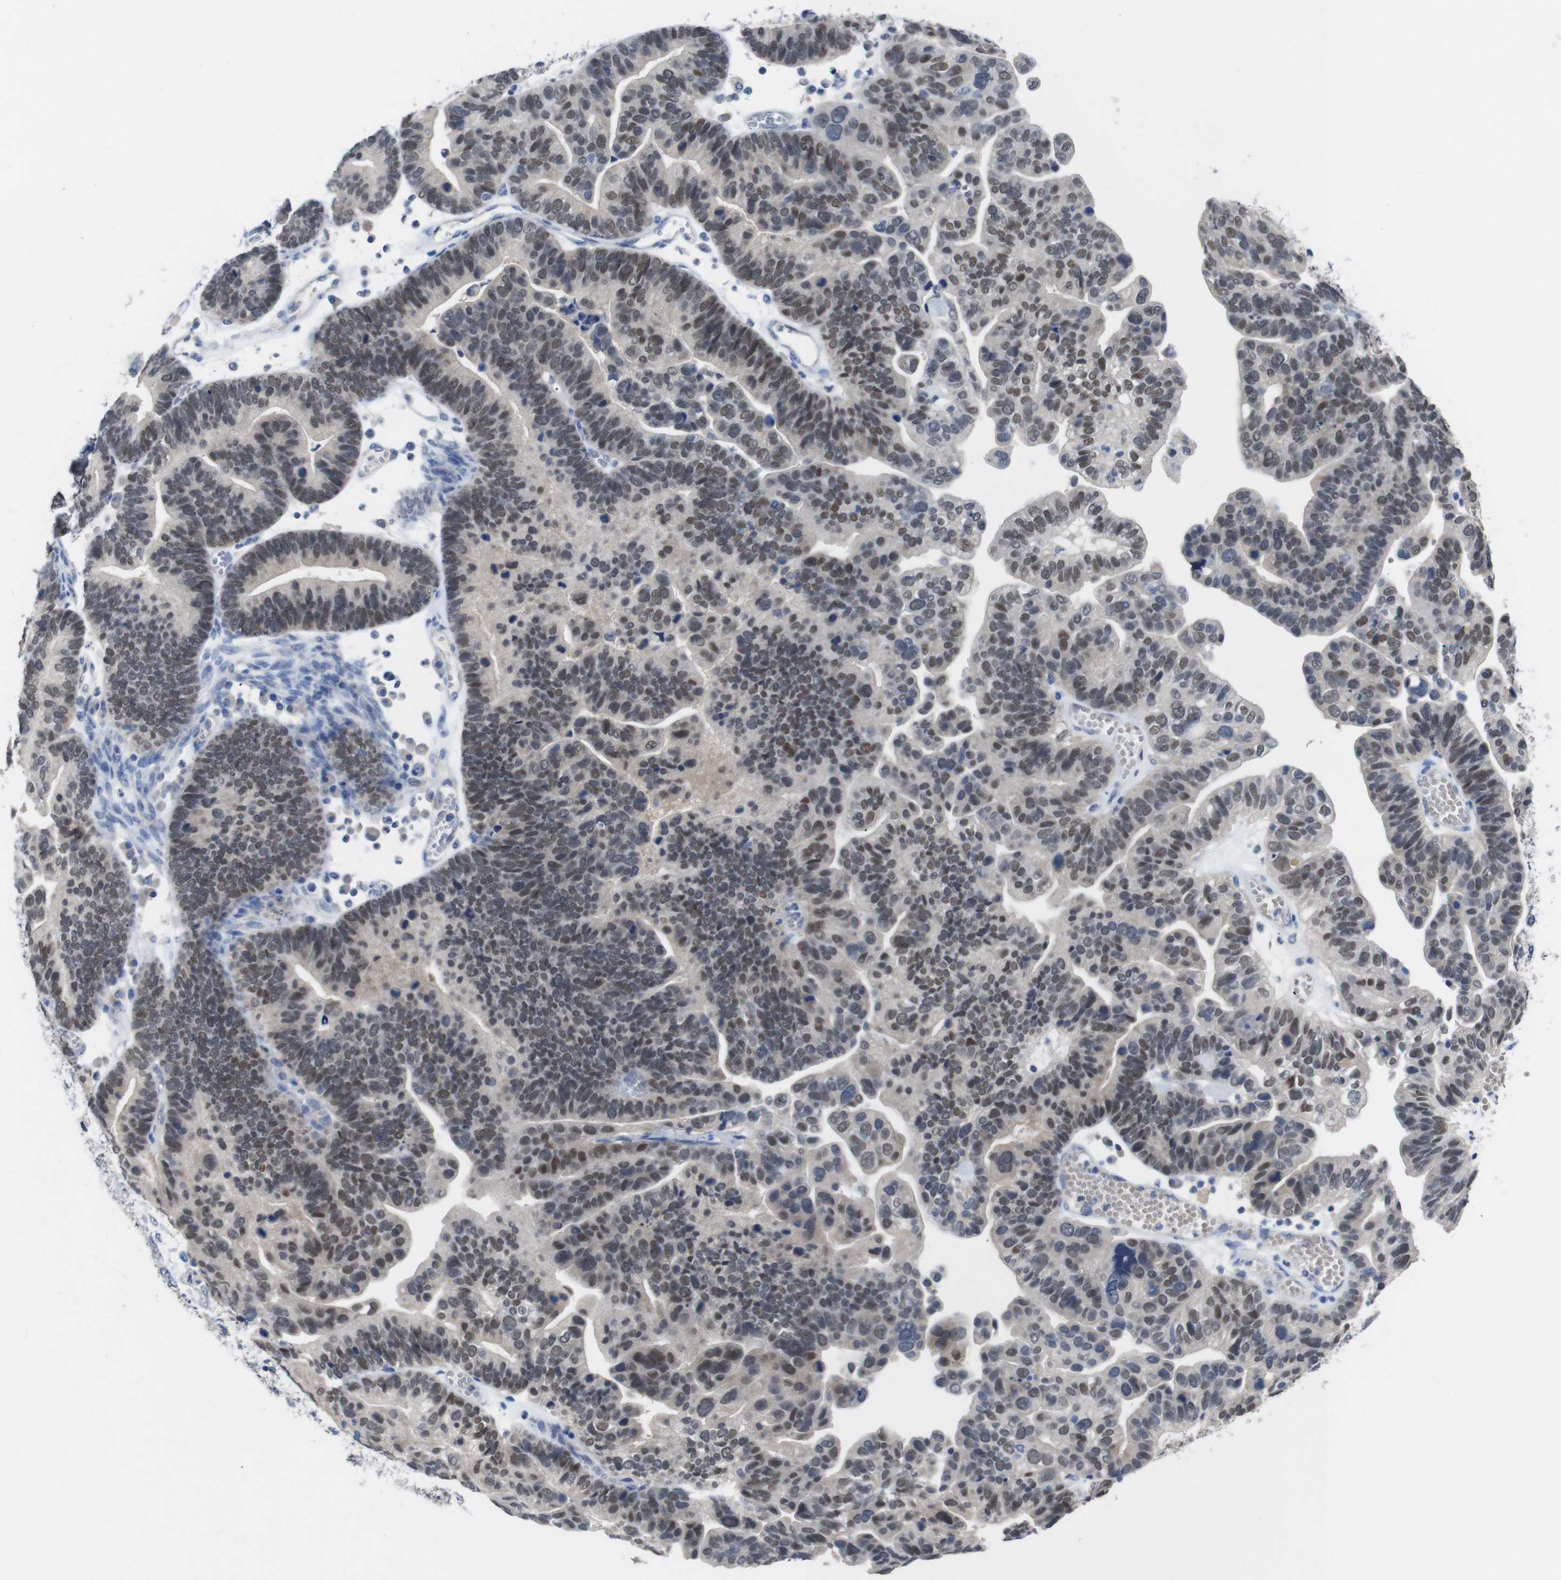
{"staining": {"intensity": "moderate", "quantity": "25%-75%", "location": "nuclear"}, "tissue": "ovarian cancer", "cell_type": "Tumor cells", "image_type": "cancer", "snomed": [{"axis": "morphology", "description": "Cystadenocarcinoma, serous, NOS"}, {"axis": "topography", "description": "Ovary"}], "caption": "Immunohistochemical staining of human ovarian cancer reveals medium levels of moderate nuclear expression in approximately 25%-75% of tumor cells. (brown staining indicates protein expression, while blue staining denotes nuclei).", "gene": "HNF1A", "patient": {"sex": "female", "age": 56}}